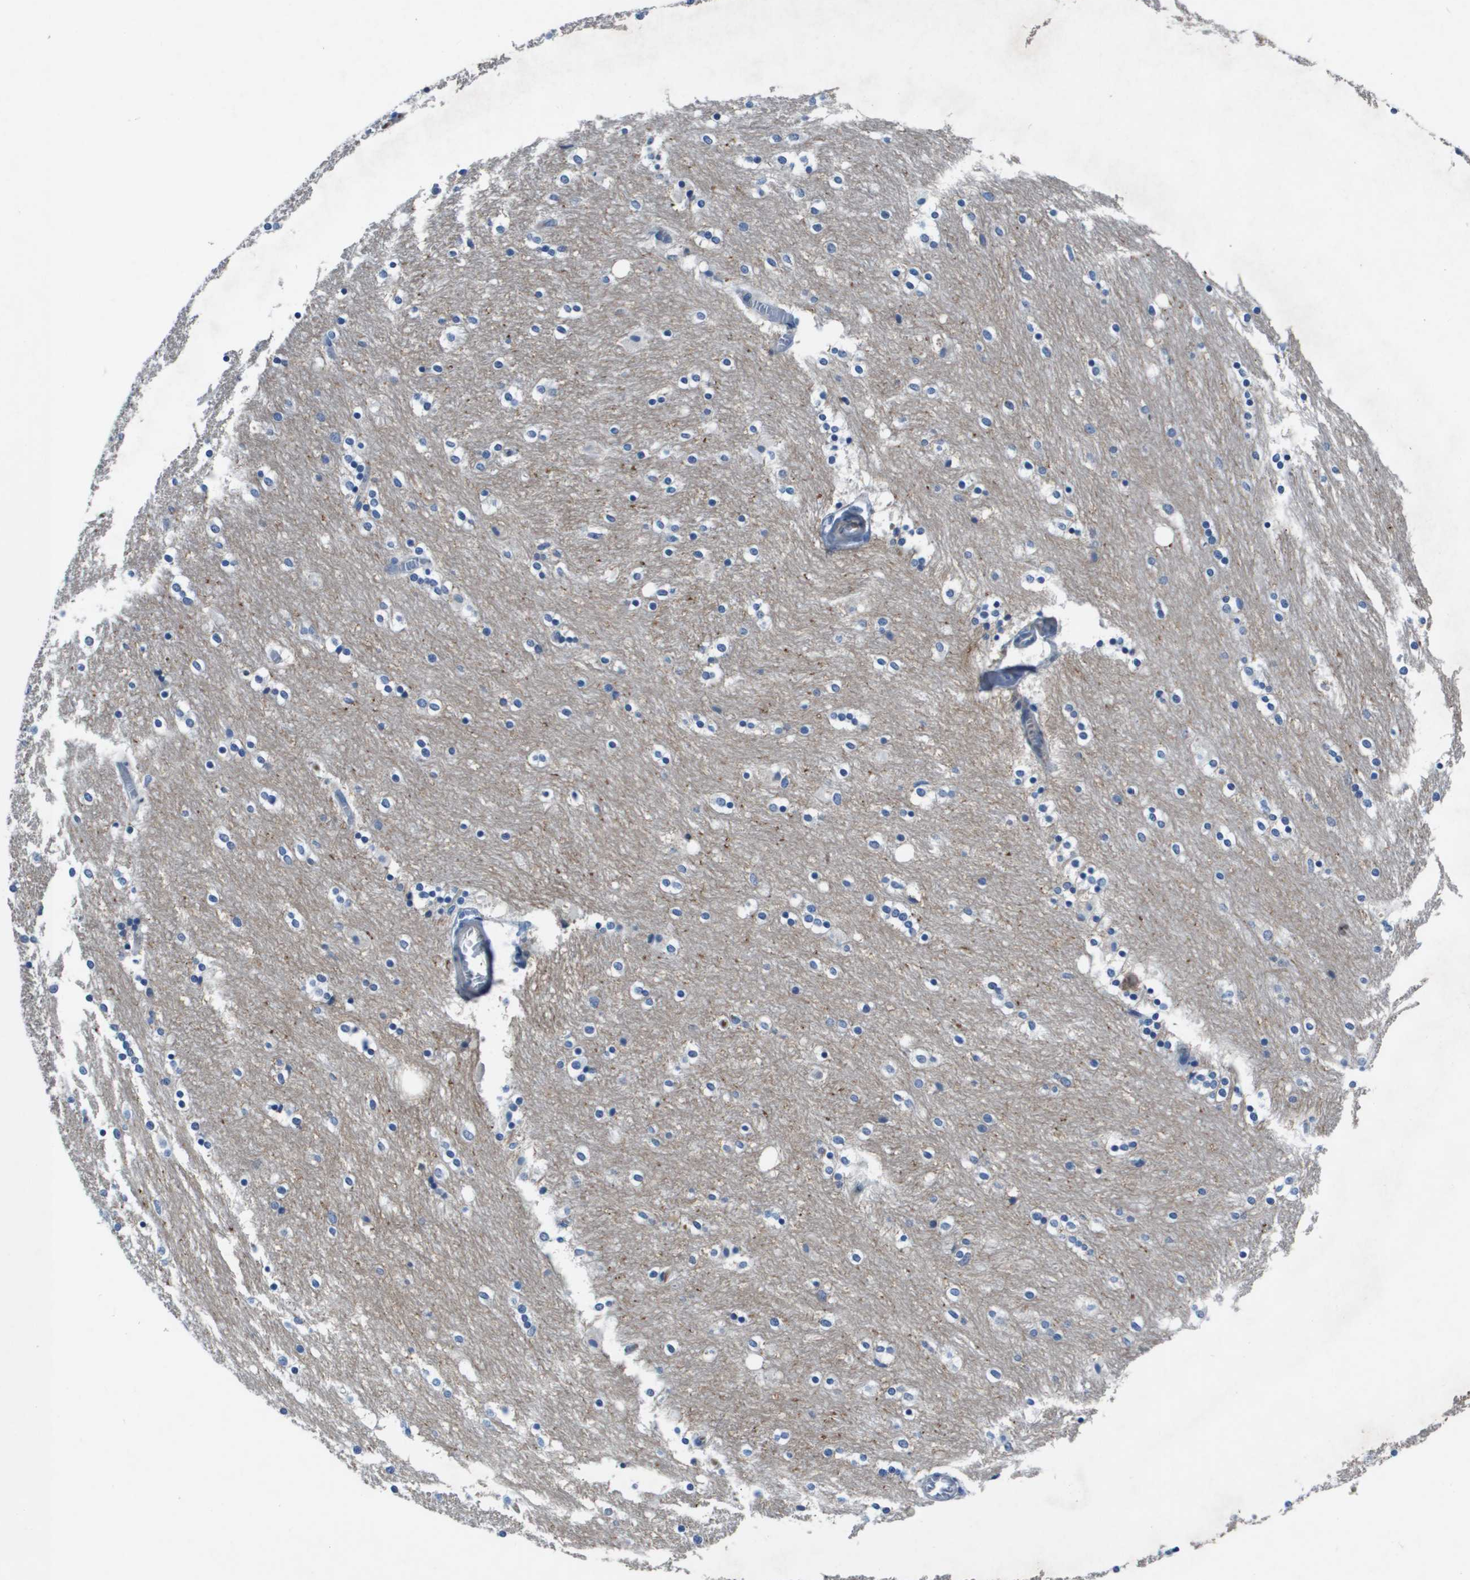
{"staining": {"intensity": "negative", "quantity": "none", "location": "none"}, "tissue": "caudate", "cell_type": "Glial cells", "image_type": "normal", "snomed": [{"axis": "morphology", "description": "Normal tissue, NOS"}, {"axis": "topography", "description": "Lateral ventricle wall"}], "caption": "IHC micrograph of benign caudate: caudate stained with DAB (3,3'-diaminobenzidine) displays no significant protein positivity in glial cells. (DAB immunohistochemistry (IHC) with hematoxylin counter stain).", "gene": "NCS1", "patient": {"sex": "female", "age": 54}}